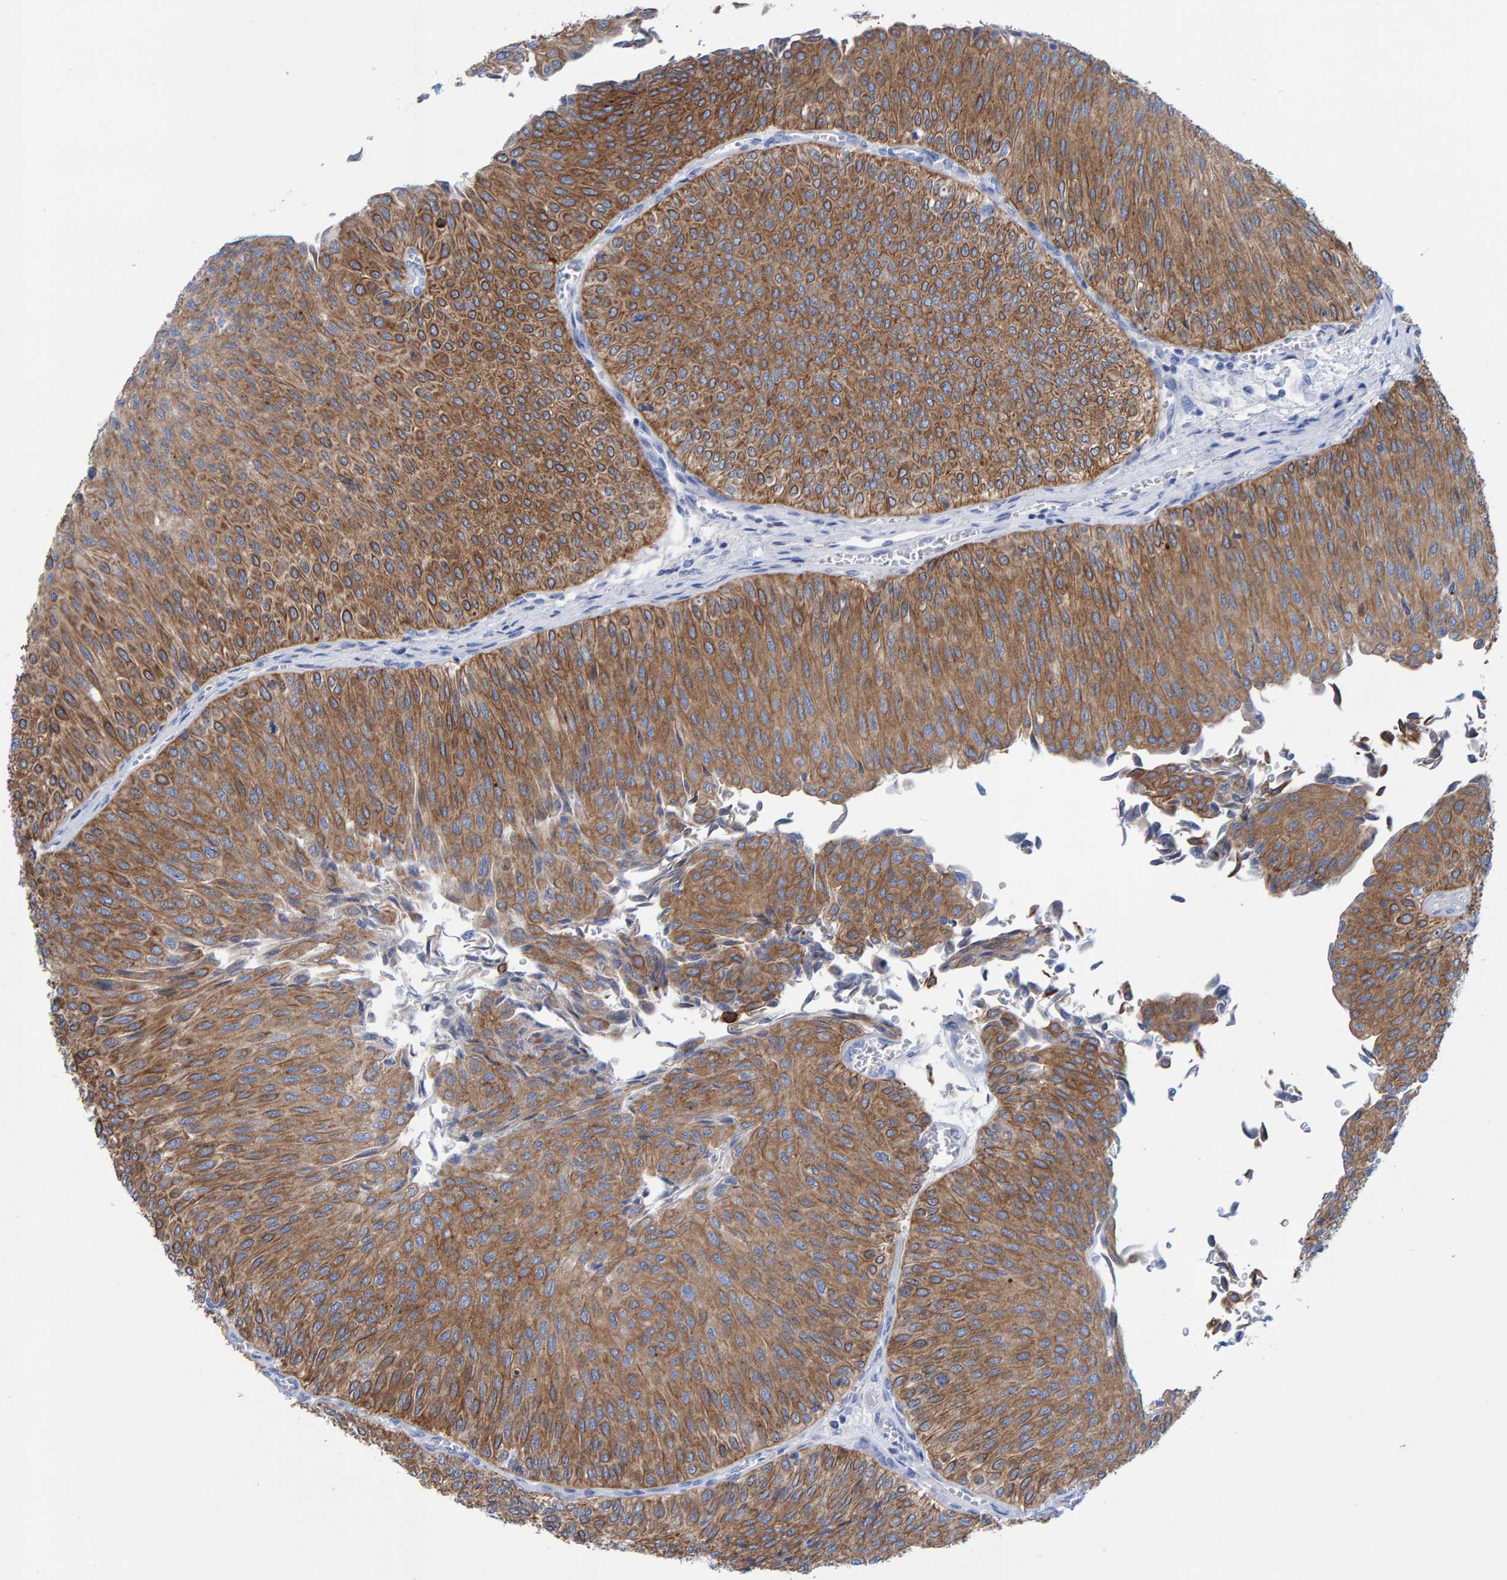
{"staining": {"intensity": "moderate", "quantity": ">75%", "location": "cytoplasmic/membranous"}, "tissue": "urothelial cancer", "cell_type": "Tumor cells", "image_type": "cancer", "snomed": [{"axis": "morphology", "description": "Urothelial carcinoma, Low grade"}, {"axis": "topography", "description": "Urinary bladder"}], "caption": "Immunohistochemical staining of urothelial carcinoma (low-grade) displays moderate cytoplasmic/membranous protein staining in approximately >75% of tumor cells.", "gene": "JAKMIP3", "patient": {"sex": "male", "age": 78}}